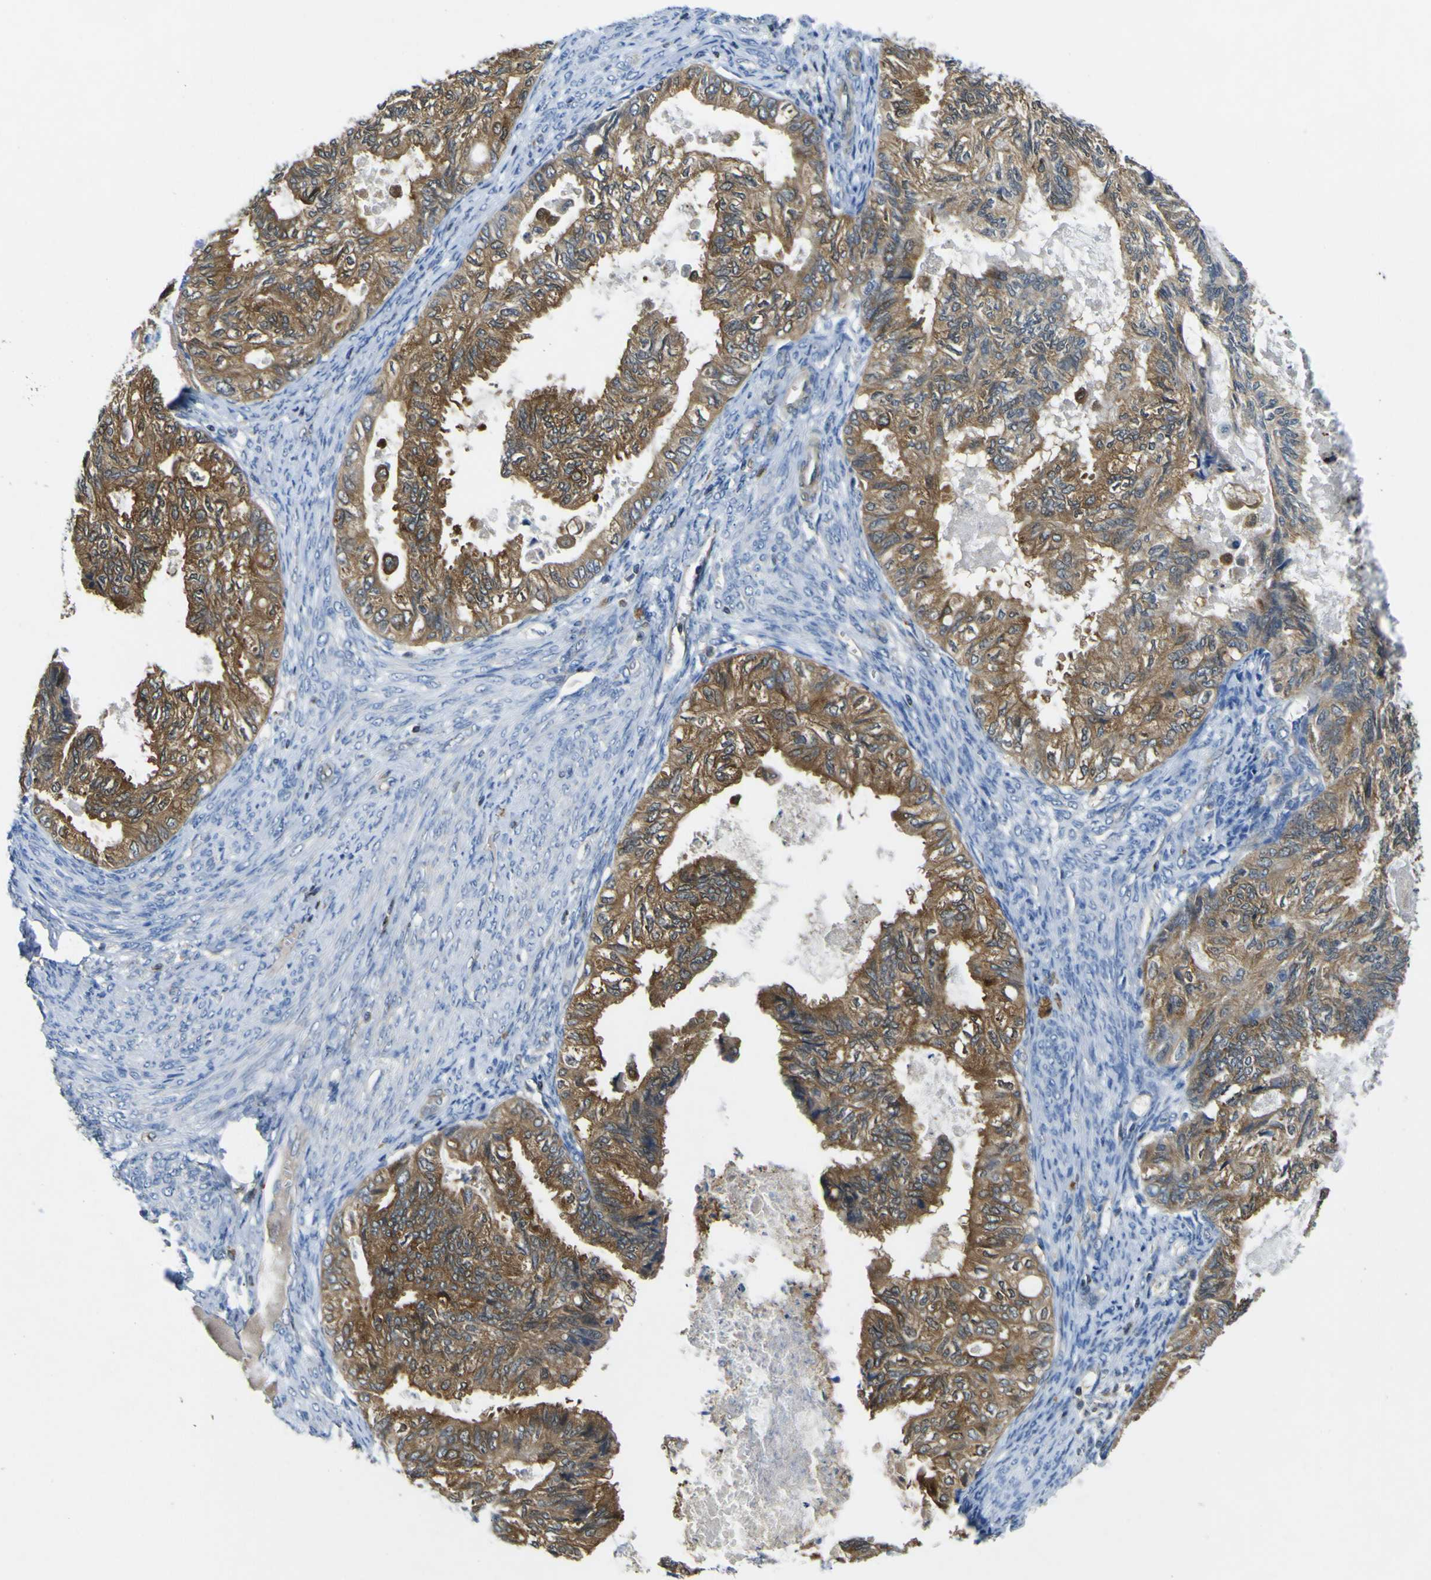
{"staining": {"intensity": "strong", "quantity": ">75%", "location": "cytoplasmic/membranous"}, "tissue": "cervical cancer", "cell_type": "Tumor cells", "image_type": "cancer", "snomed": [{"axis": "morphology", "description": "Normal tissue, NOS"}, {"axis": "morphology", "description": "Adenocarcinoma, NOS"}, {"axis": "topography", "description": "Cervix"}, {"axis": "topography", "description": "Endometrium"}], "caption": "Immunohistochemistry (IHC) image of cervical adenocarcinoma stained for a protein (brown), which demonstrates high levels of strong cytoplasmic/membranous positivity in about >75% of tumor cells.", "gene": "EML2", "patient": {"sex": "female", "age": 86}}